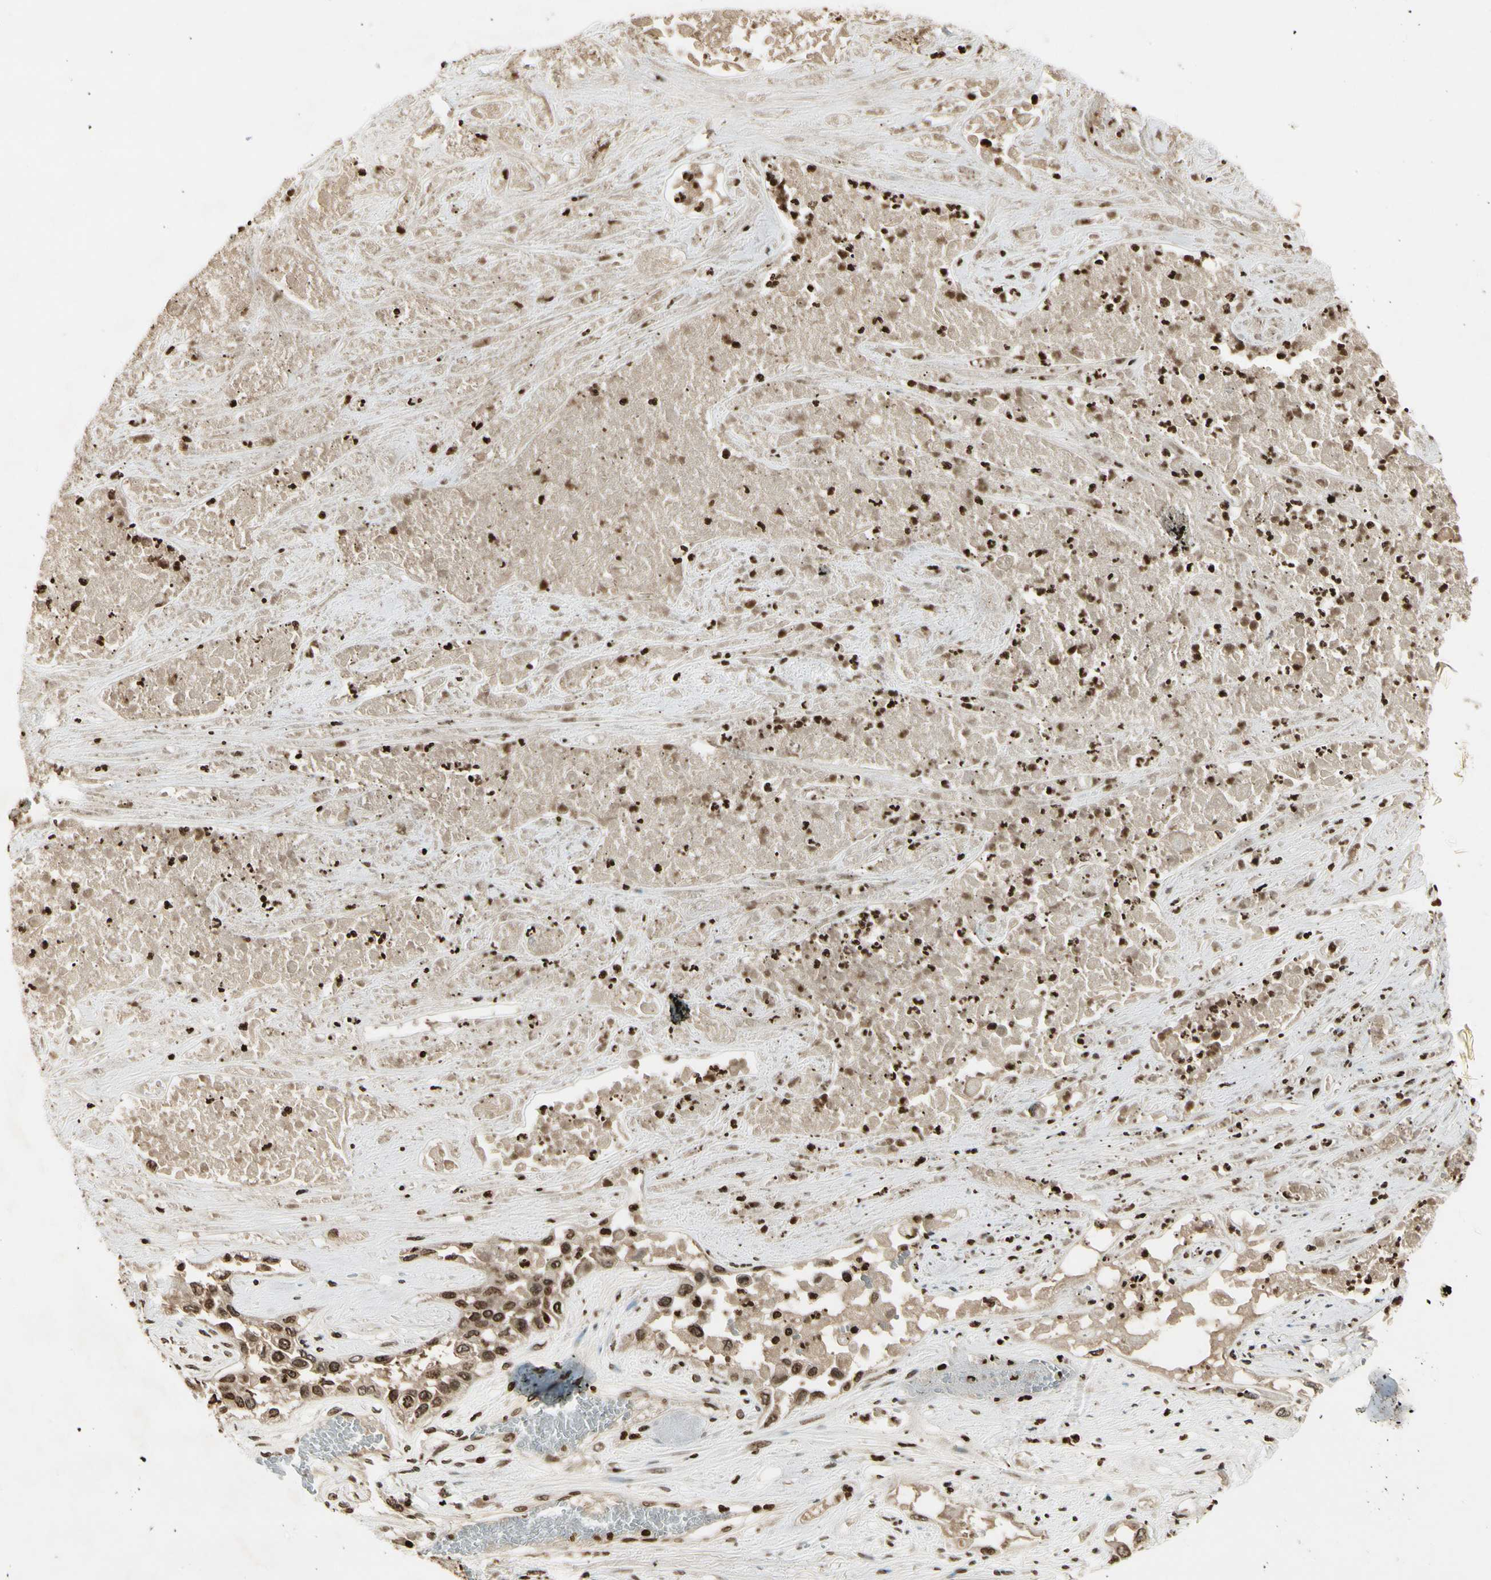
{"staining": {"intensity": "moderate", "quantity": ">75%", "location": "nuclear"}, "tissue": "lung cancer", "cell_type": "Tumor cells", "image_type": "cancer", "snomed": [{"axis": "morphology", "description": "Squamous cell carcinoma, NOS"}, {"axis": "topography", "description": "Lung"}], "caption": "Moderate nuclear positivity for a protein is appreciated in about >75% of tumor cells of lung squamous cell carcinoma using IHC.", "gene": "RORA", "patient": {"sex": "male", "age": 71}}